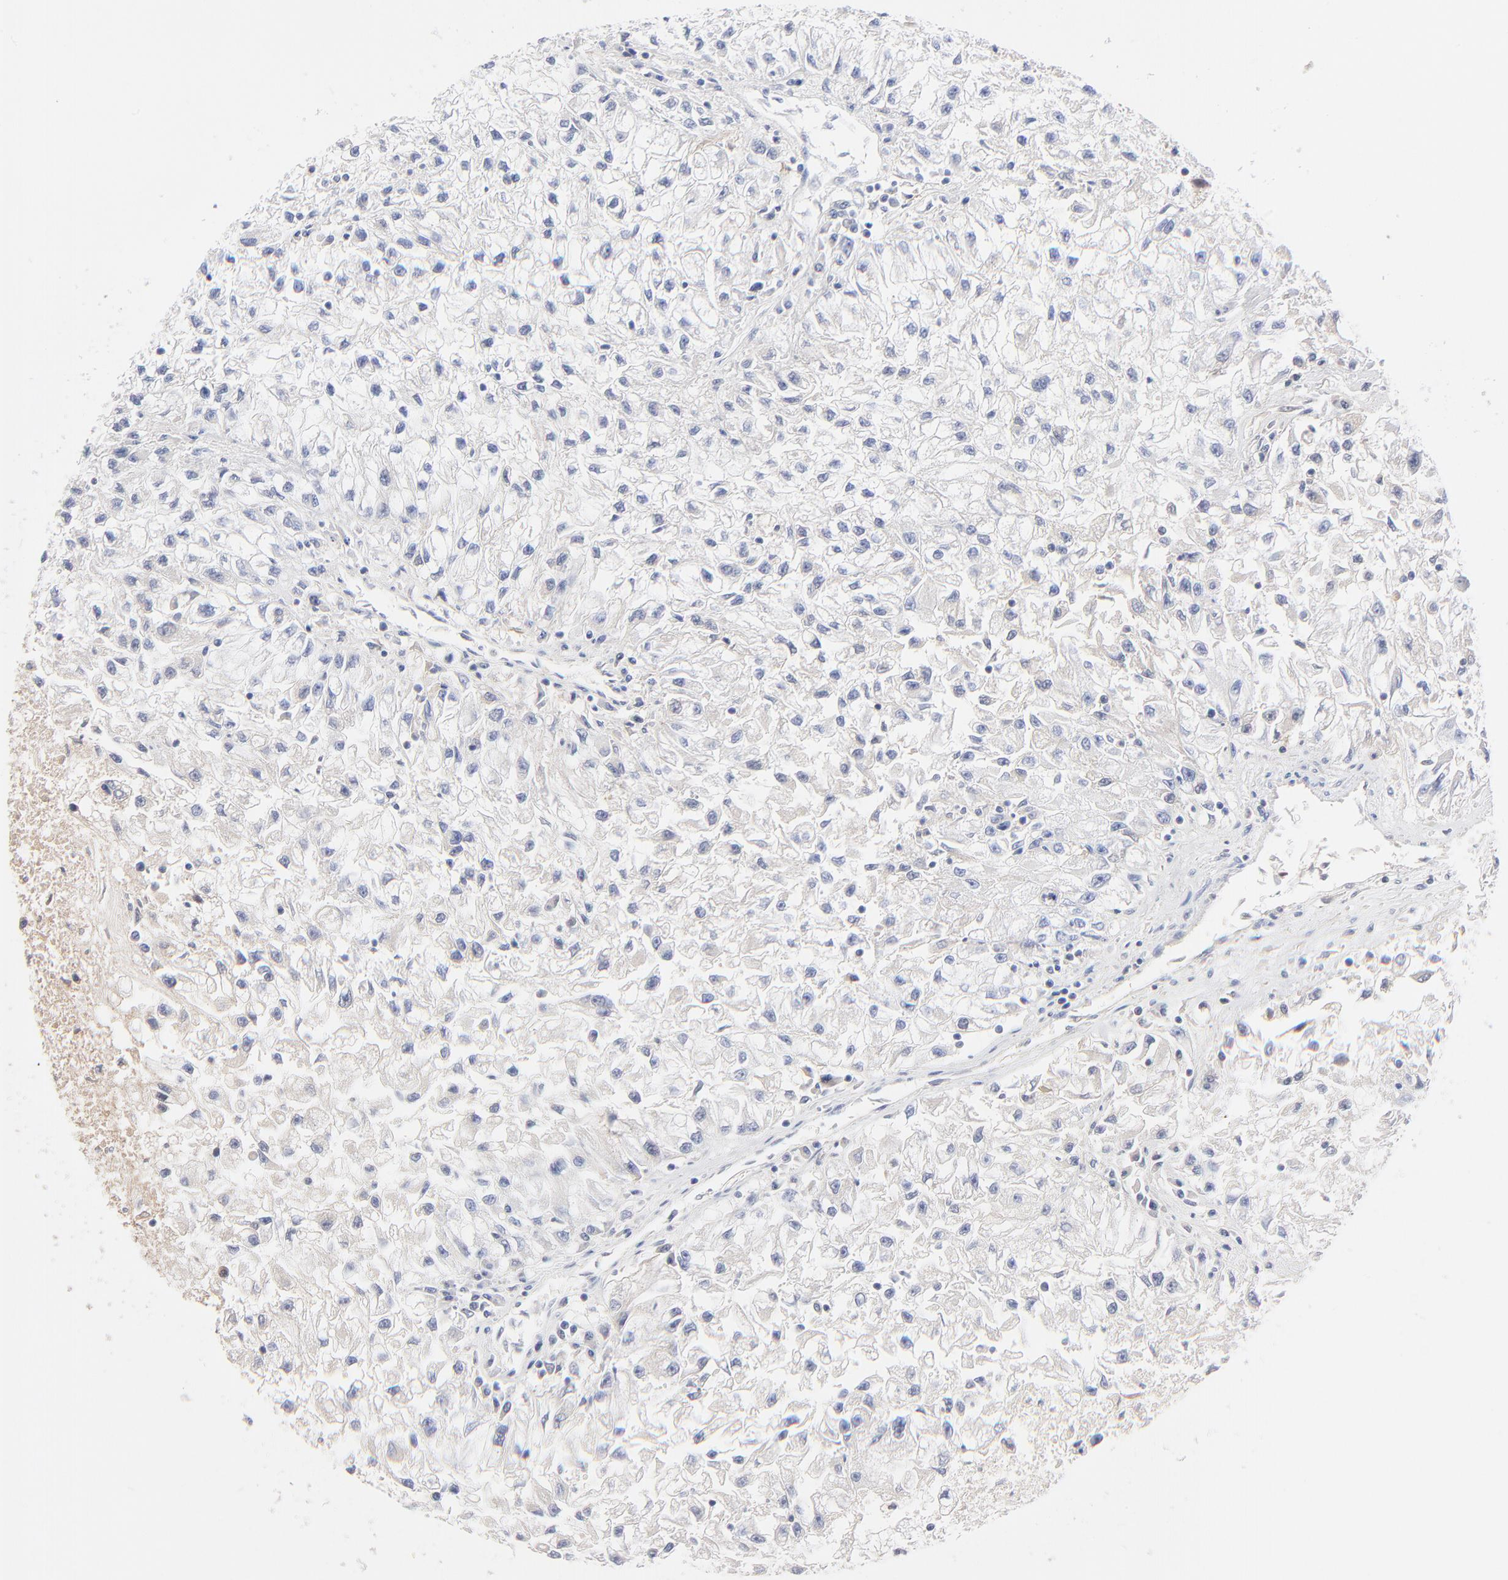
{"staining": {"intensity": "negative", "quantity": "none", "location": "none"}, "tissue": "renal cancer", "cell_type": "Tumor cells", "image_type": "cancer", "snomed": [{"axis": "morphology", "description": "Adenocarcinoma, NOS"}, {"axis": "topography", "description": "Kidney"}], "caption": "Immunohistochemistry of human renal cancer displays no staining in tumor cells. (DAB (3,3'-diaminobenzidine) IHC with hematoxylin counter stain).", "gene": "FBLN2", "patient": {"sex": "male", "age": 59}}